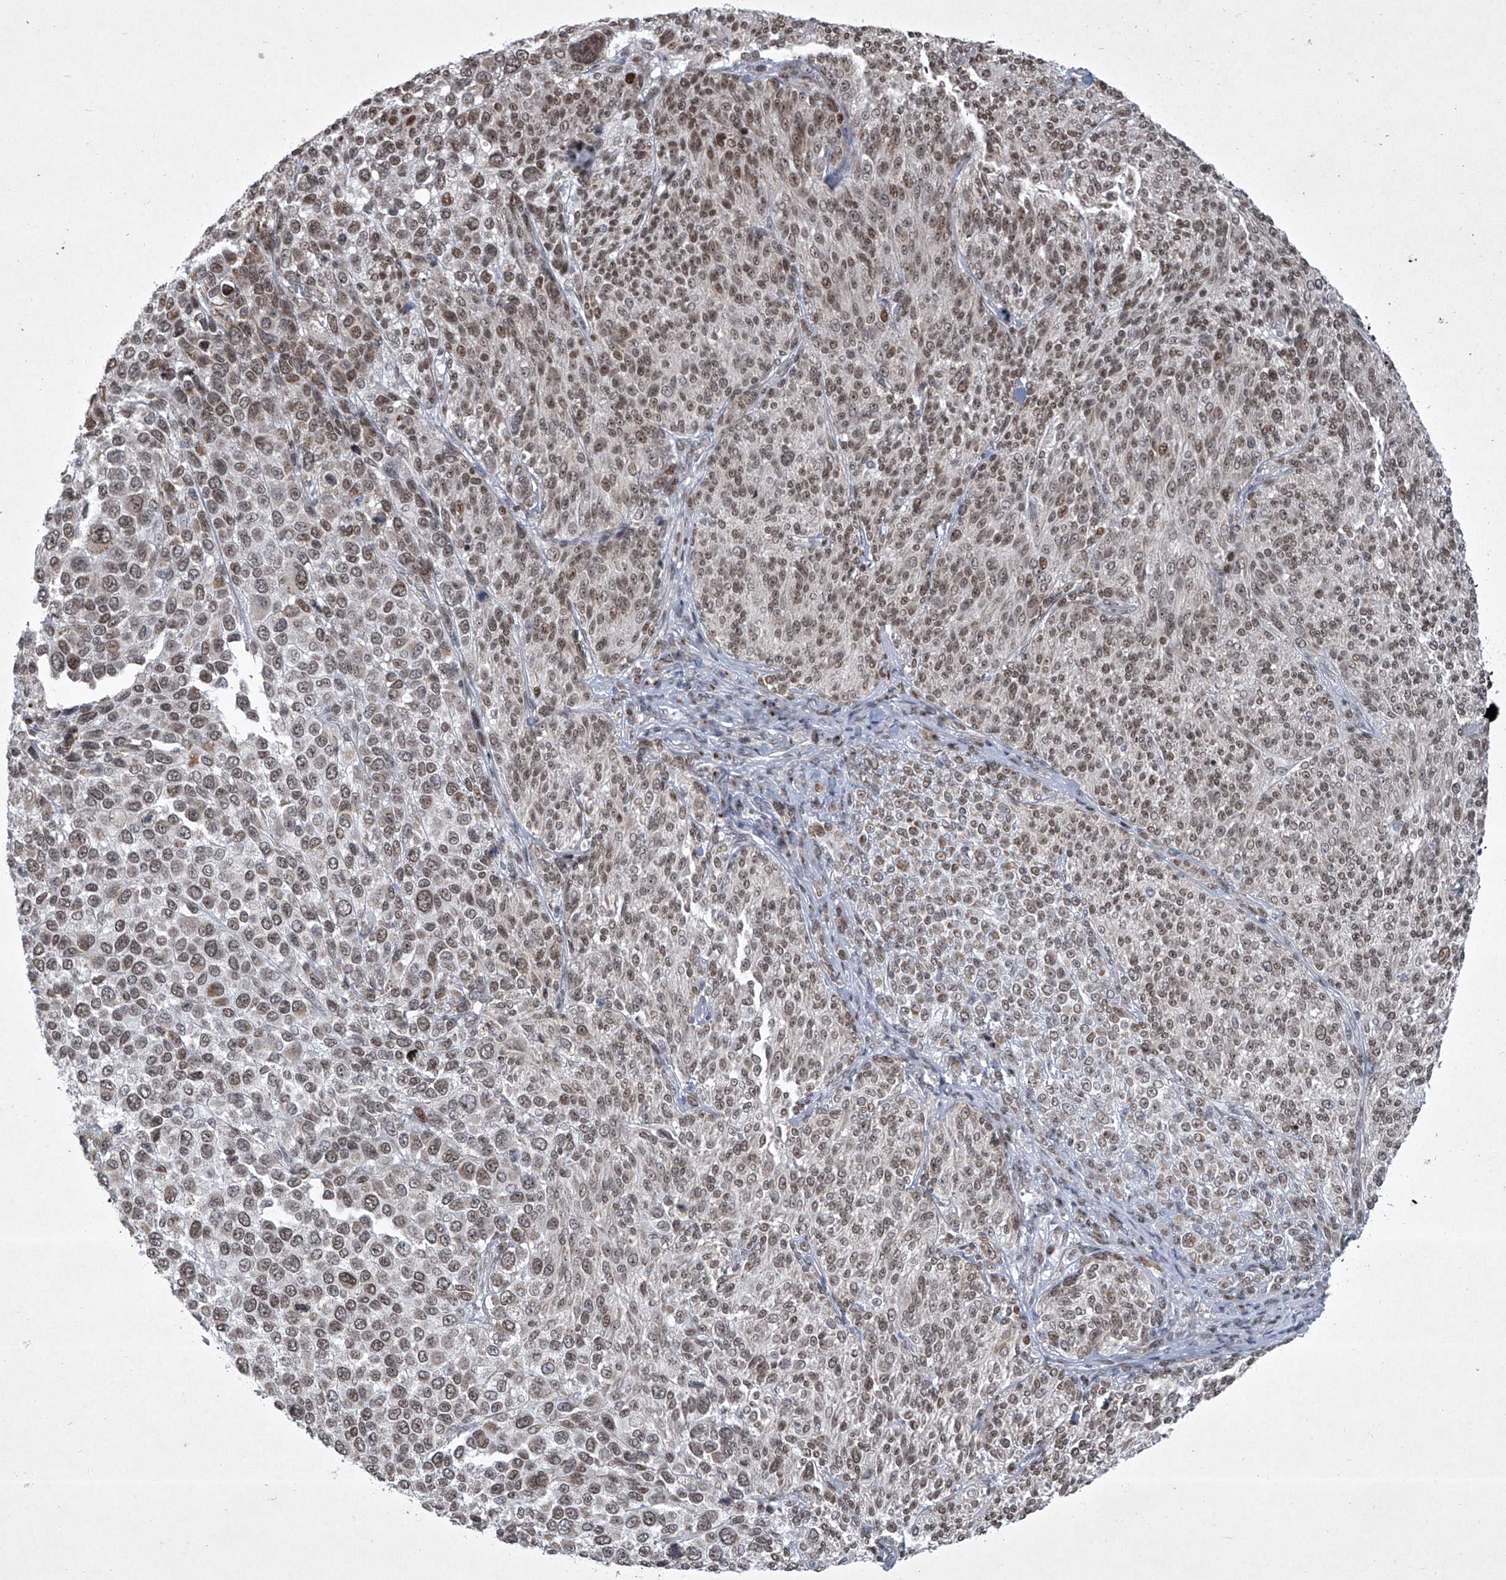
{"staining": {"intensity": "moderate", "quantity": ">75%", "location": "nuclear"}, "tissue": "melanoma", "cell_type": "Tumor cells", "image_type": "cancer", "snomed": [{"axis": "morphology", "description": "Malignant melanoma, NOS"}, {"axis": "topography", "description": "Skin of trunk"}], "caption": "This image exhibits malignant melanoma stained with IHC to label a protein in brown. The nuclear of tumor cells show moderate positivity for the protein. Nuclei are counter-stained blue.", "gene": "MLLT1", "patient": {"sex": "male", "age": 71}}